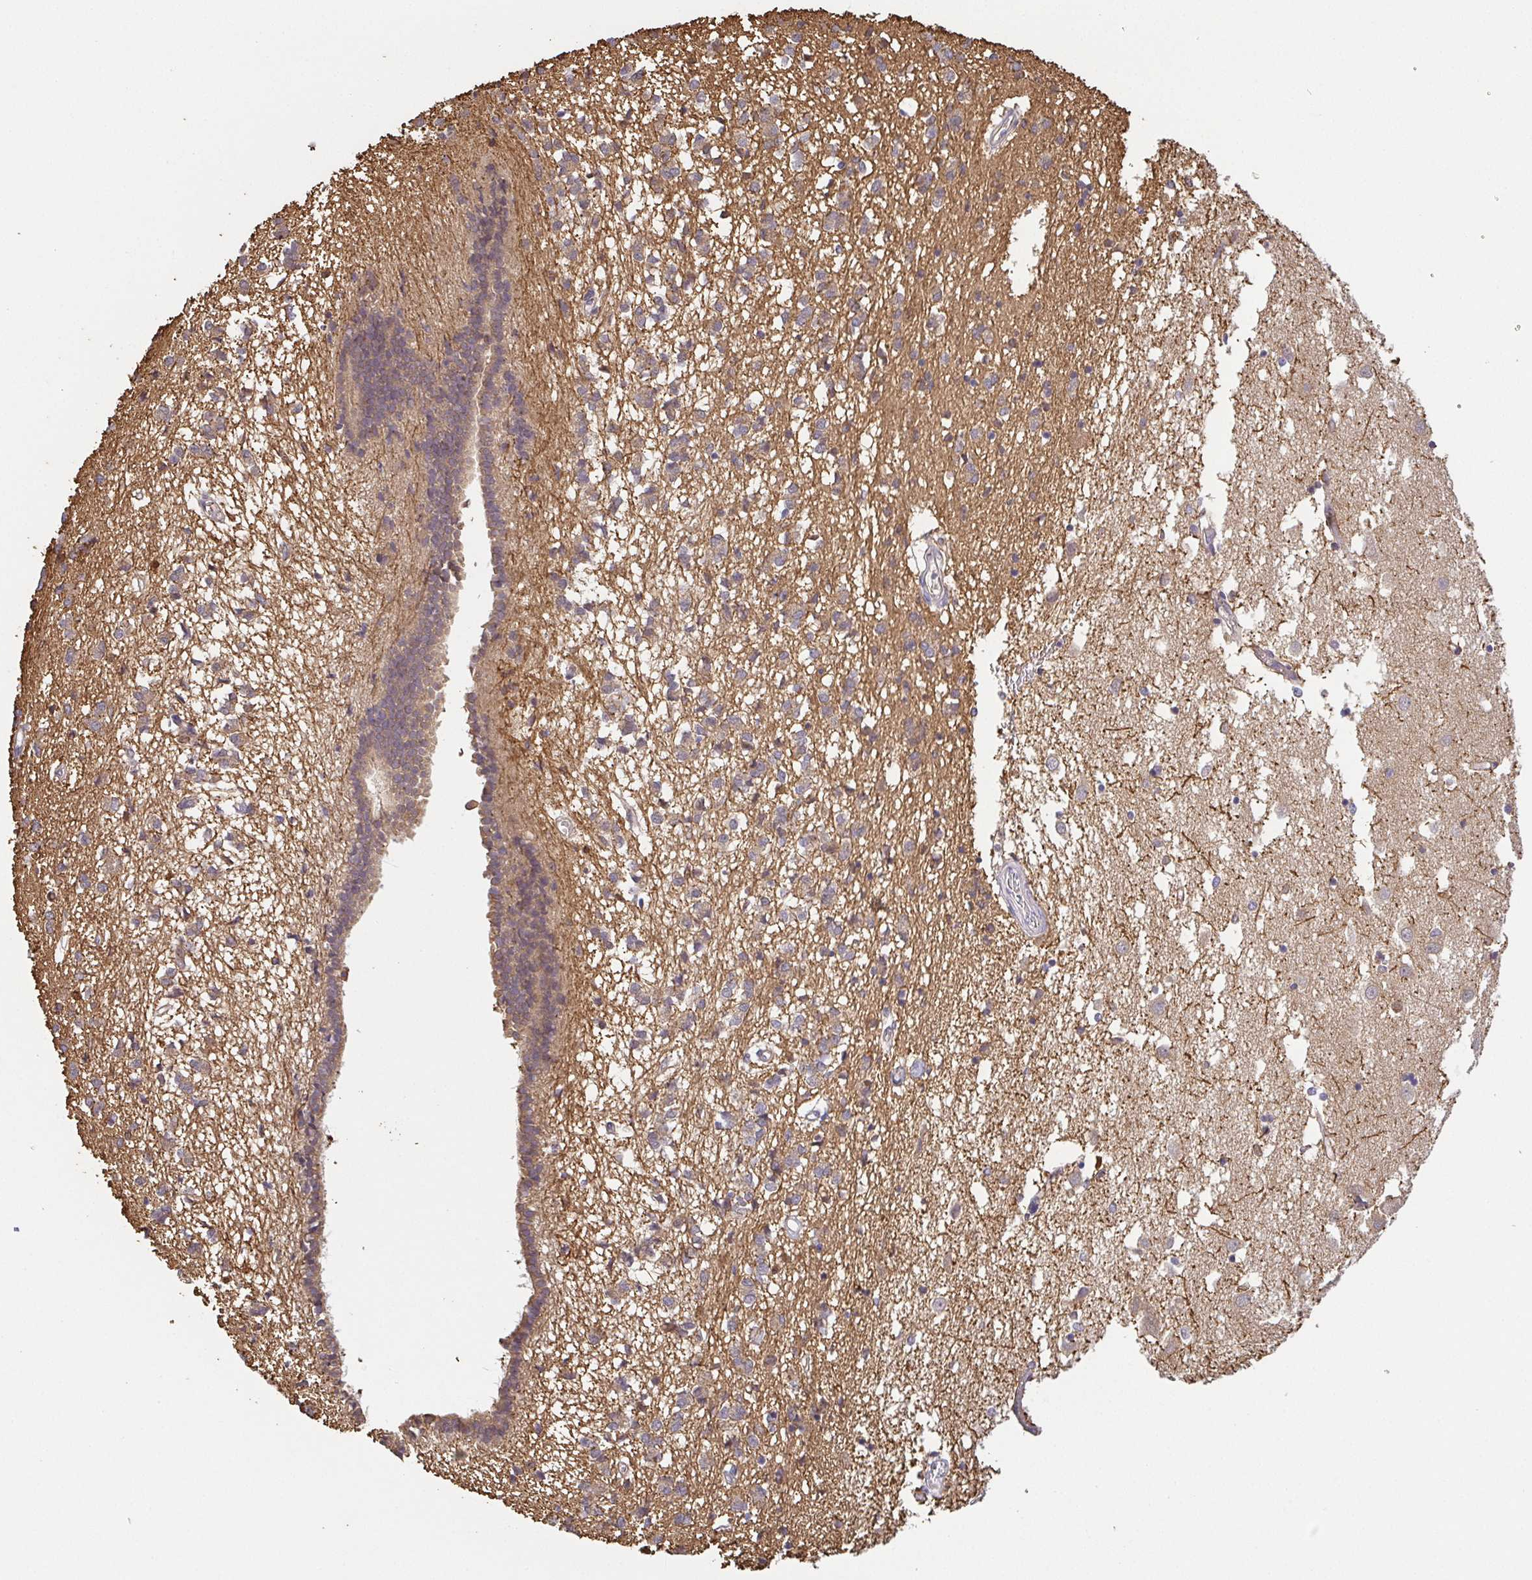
{"staining": {"intensity": "weak", "quantity": "<25%", "location": "cytoplasmic/membranous"}, "tissue": "caudate", "cell_type": "Glial cells", "image_type": "normal", "snomed": [{"axis": "morphology", "description": "Normal tissue, NOS"}, {"axis": "topography", "description": "Lateral ventricle wall"}], "caption": "IHC image of normal human caudate stained for a protein (brown), which exhibits no staining in glial cells.", "gene": "BCL2L1", "patient": {"sex": "male", "age": 70}}